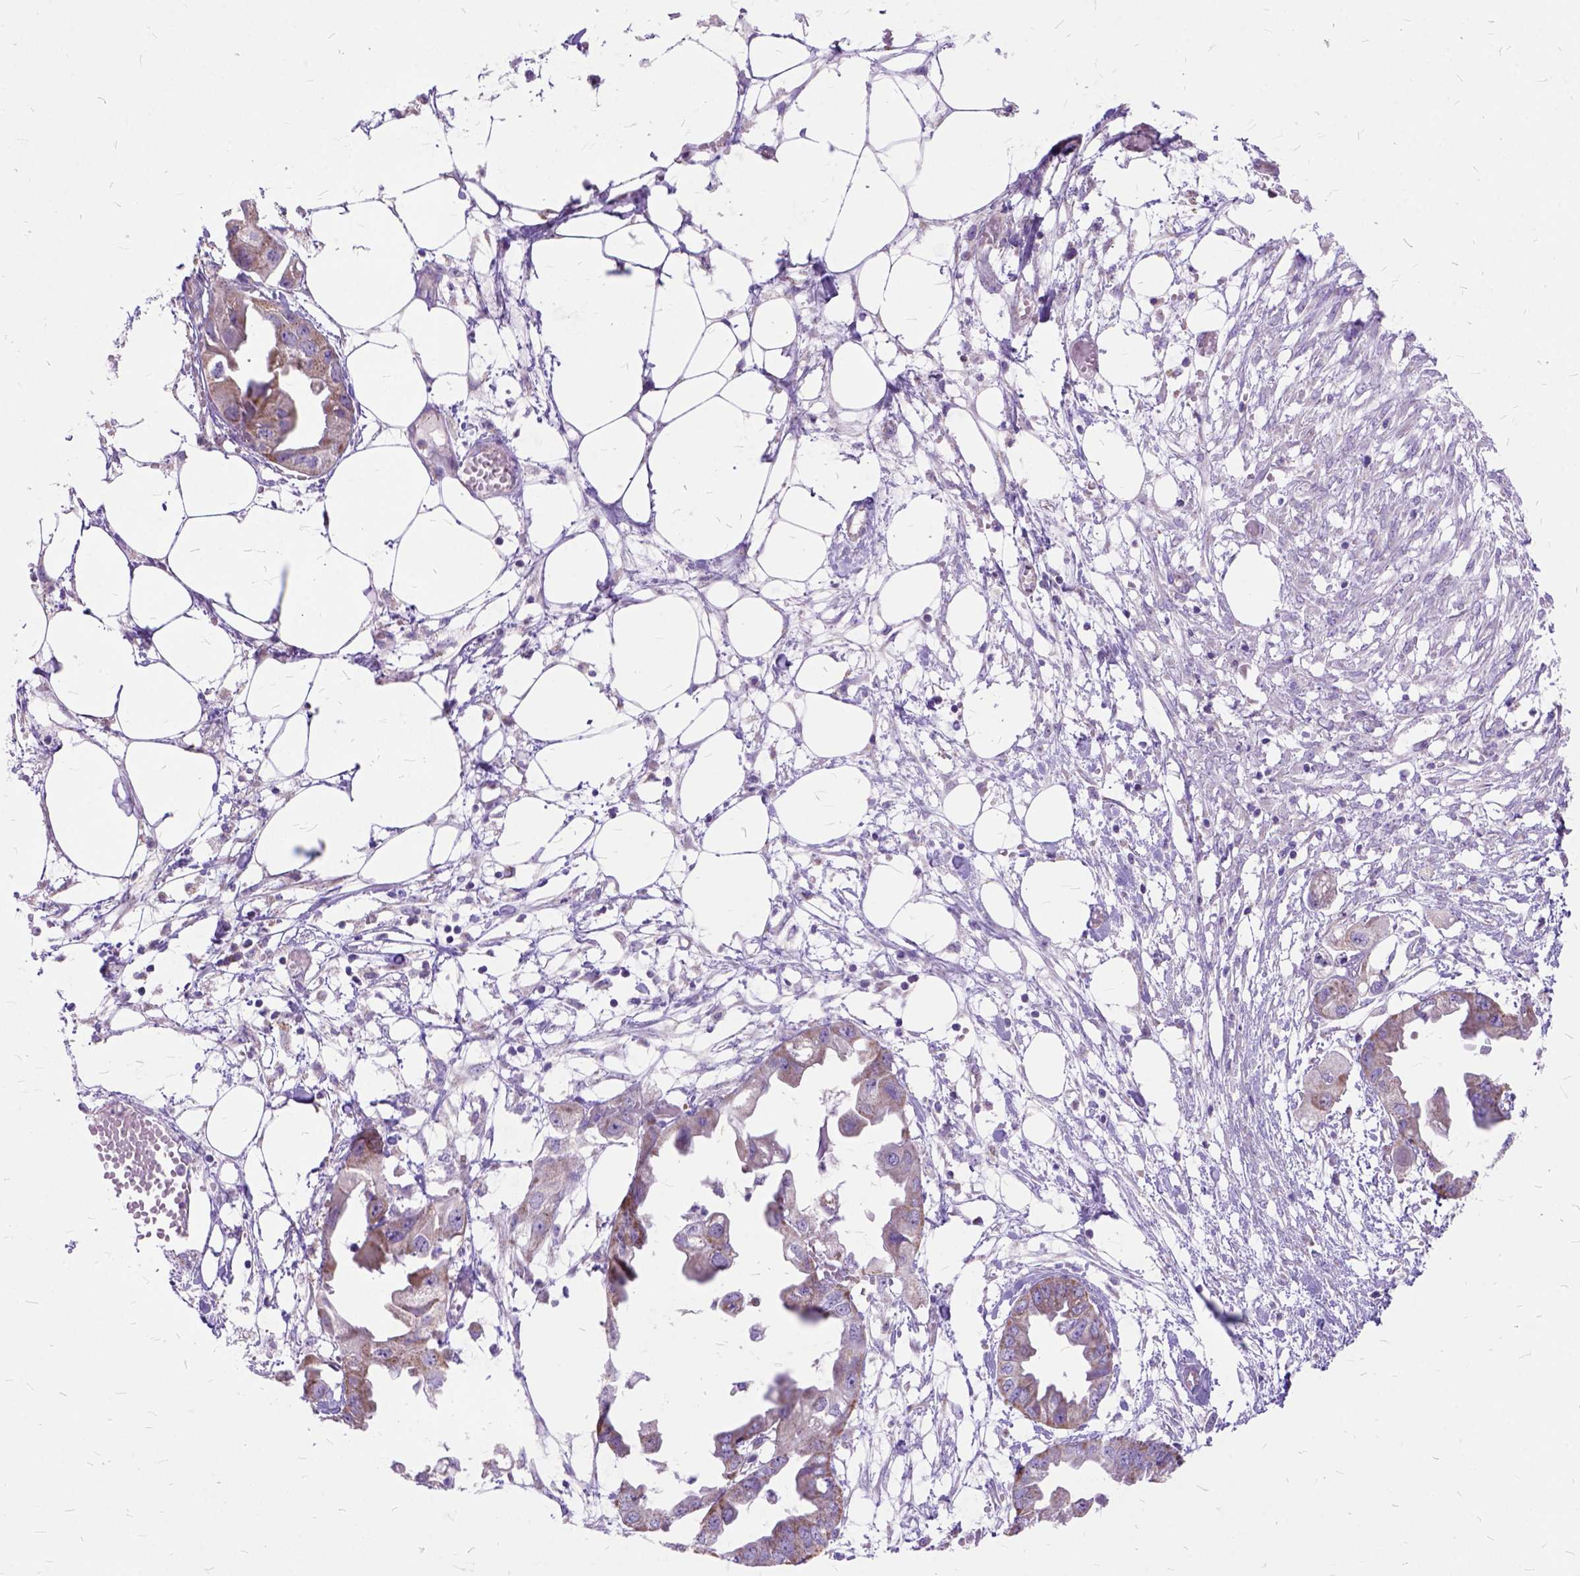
{"staining": {"intensity": "weak", "quantity": "25%-75%", "location": "cytoplasmic/membranous"}, "tissue": "endometrial cancer", "cell_type": "Tumor cells", "image_type": "cancer", "snomed": [{"axis": "morphology", "description": "Adenocarcinoma, NOS"}, {"axis": "morphology", "description": "Adenocarcinoma, metastatic, NOS"}, {"axis": "topography", "description": "Adipose tissue"}, {"axis": "topography", "description": "Endometrium"}], "caption": "Protein positivity by IHC shows weak cytoplasmic/membranous staining in approximately 25%-75% of tumor cells in endometrial cancer.", "gene": "CTAG2", "patient": {"sex": "female", "age": 67}}